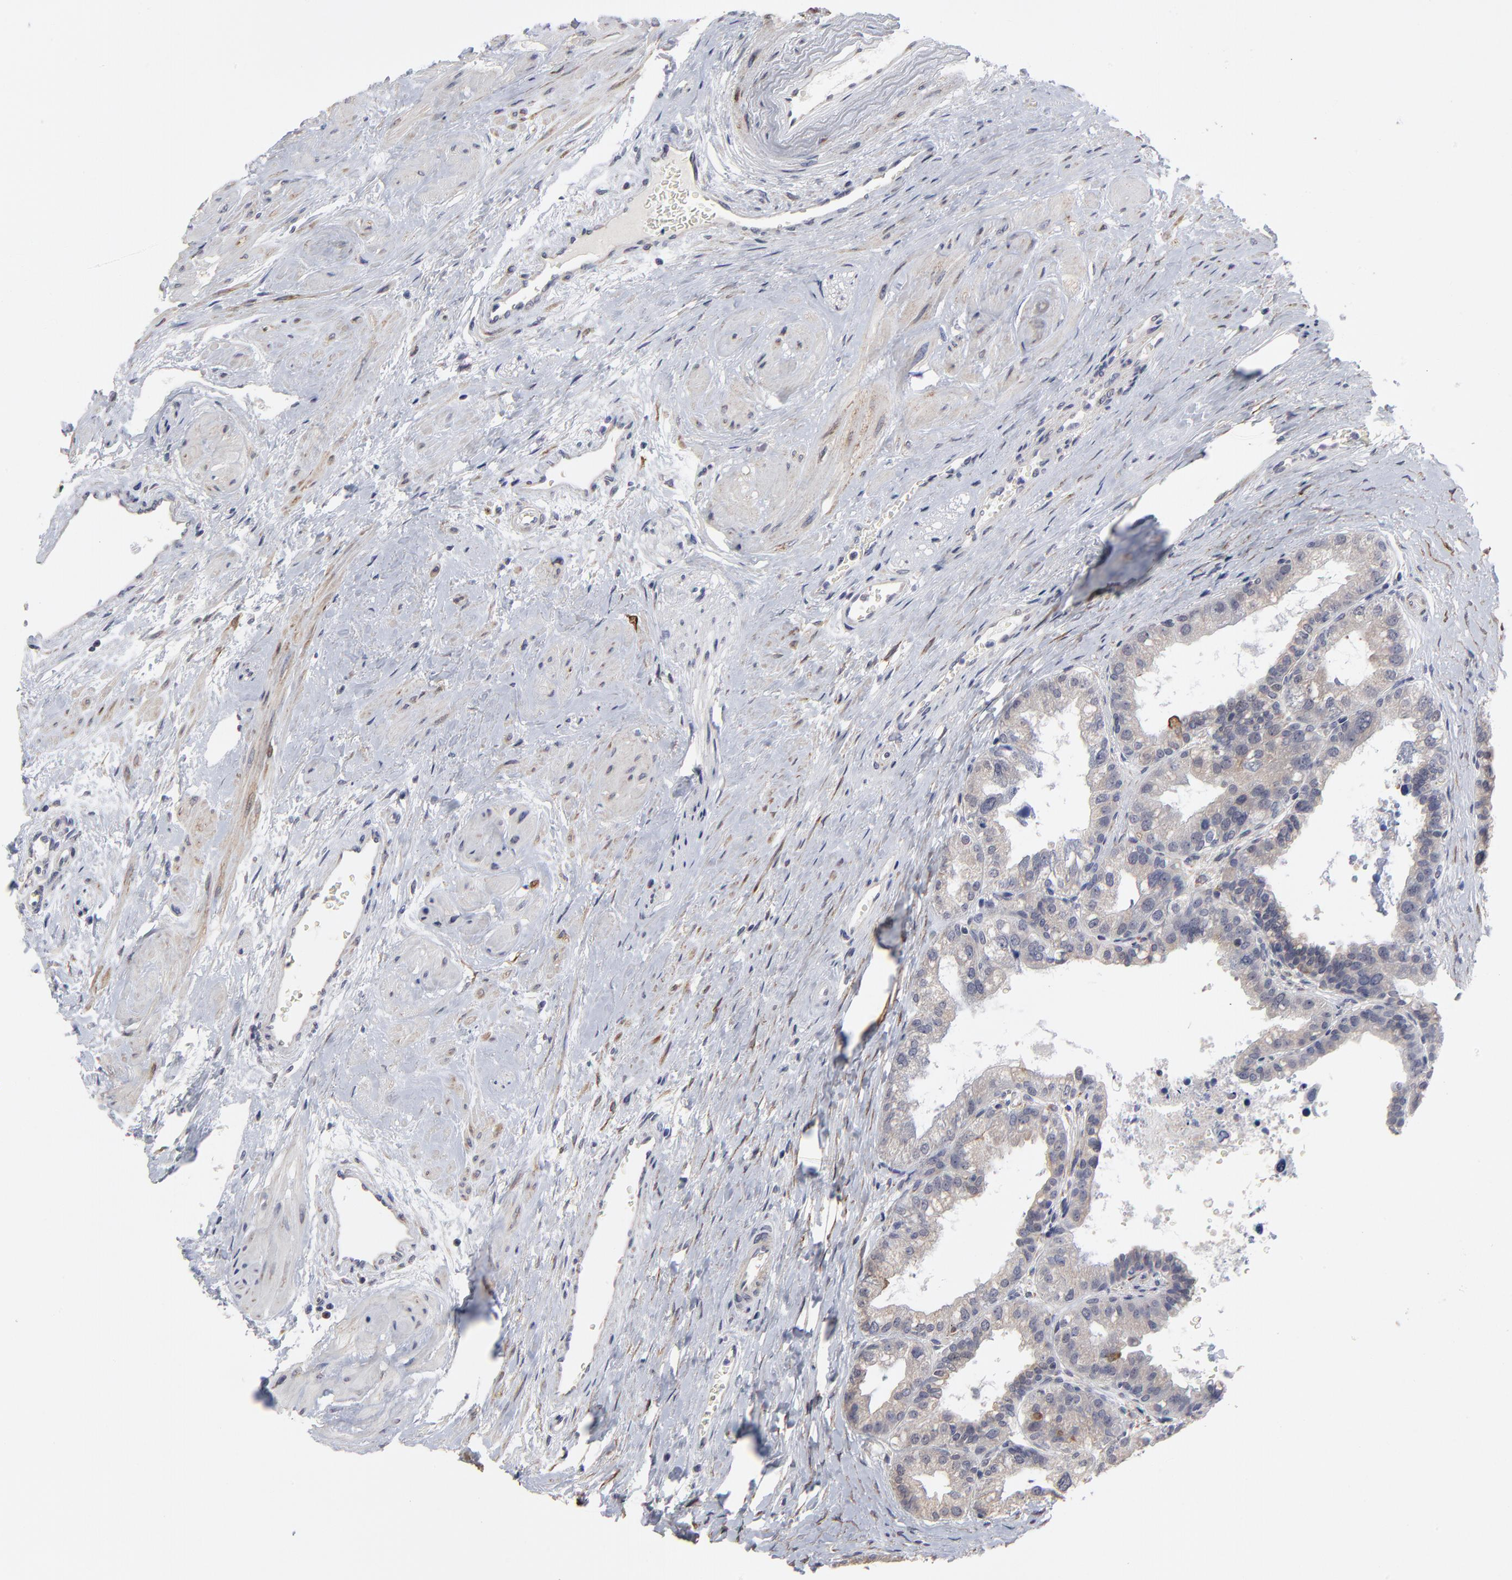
{"staining": {"intensity": "negative", "quantity": "none", "location": "none"}, "tissue": "prostate", "cell_type": "Glandular cells", "image_type": "normal", "snomed": [{"axis": "morphology", "description": "Normal tissue, NOS"}, {"axis": "topography", "description": "Prostate"}], "caption": "IHC histopathology image of normal prostate stained for a protein (brown), which reveals no staining in glandular cells. (Immunohistochemistry (ihc), brightfield microscopy, high magnification).", "gene": "MAGEA10", "patient": {"sex": "male", "age": 60}}